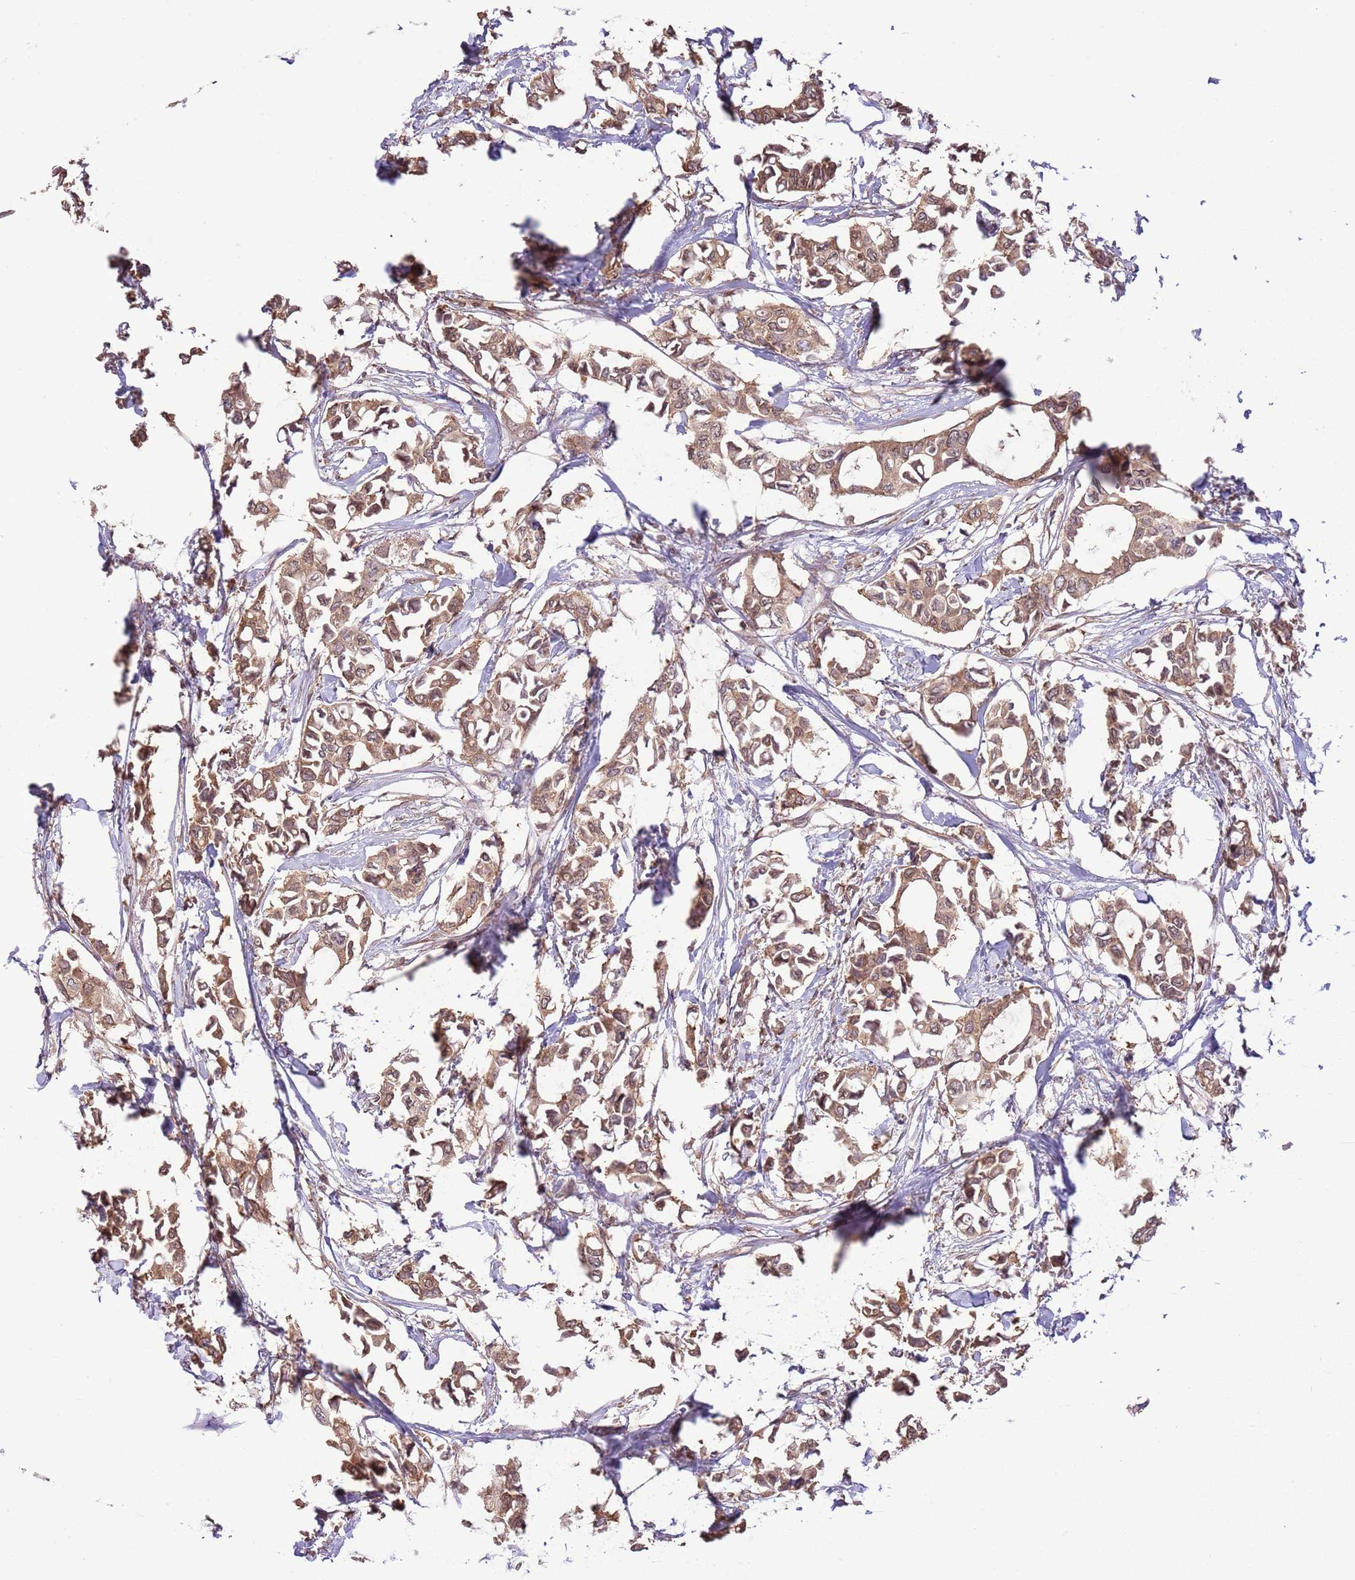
{"staining": {"intensity": "moderate", "quantity": ">75%", "location": "cytoplasmic/membranous,nuclear"}, "tissue": "breast cancer", "cell_type": "Tumor cells", "image_type": "cancer", "snomed": [{"axis": "morphology", "description": "Duct carcinoma"}, {"axis": "topography", "description": "Breast"}], "caption": "IHC micrograph of breast invasive ductal carcinoma stained for a protein (brown), which displays medium levels of moderate cytoplasmic/membranous and nuclear staining in approximately >75% of tumor cells.", "gene": "AMIGO1", "patient": {"sex": "female", "age": 41}}